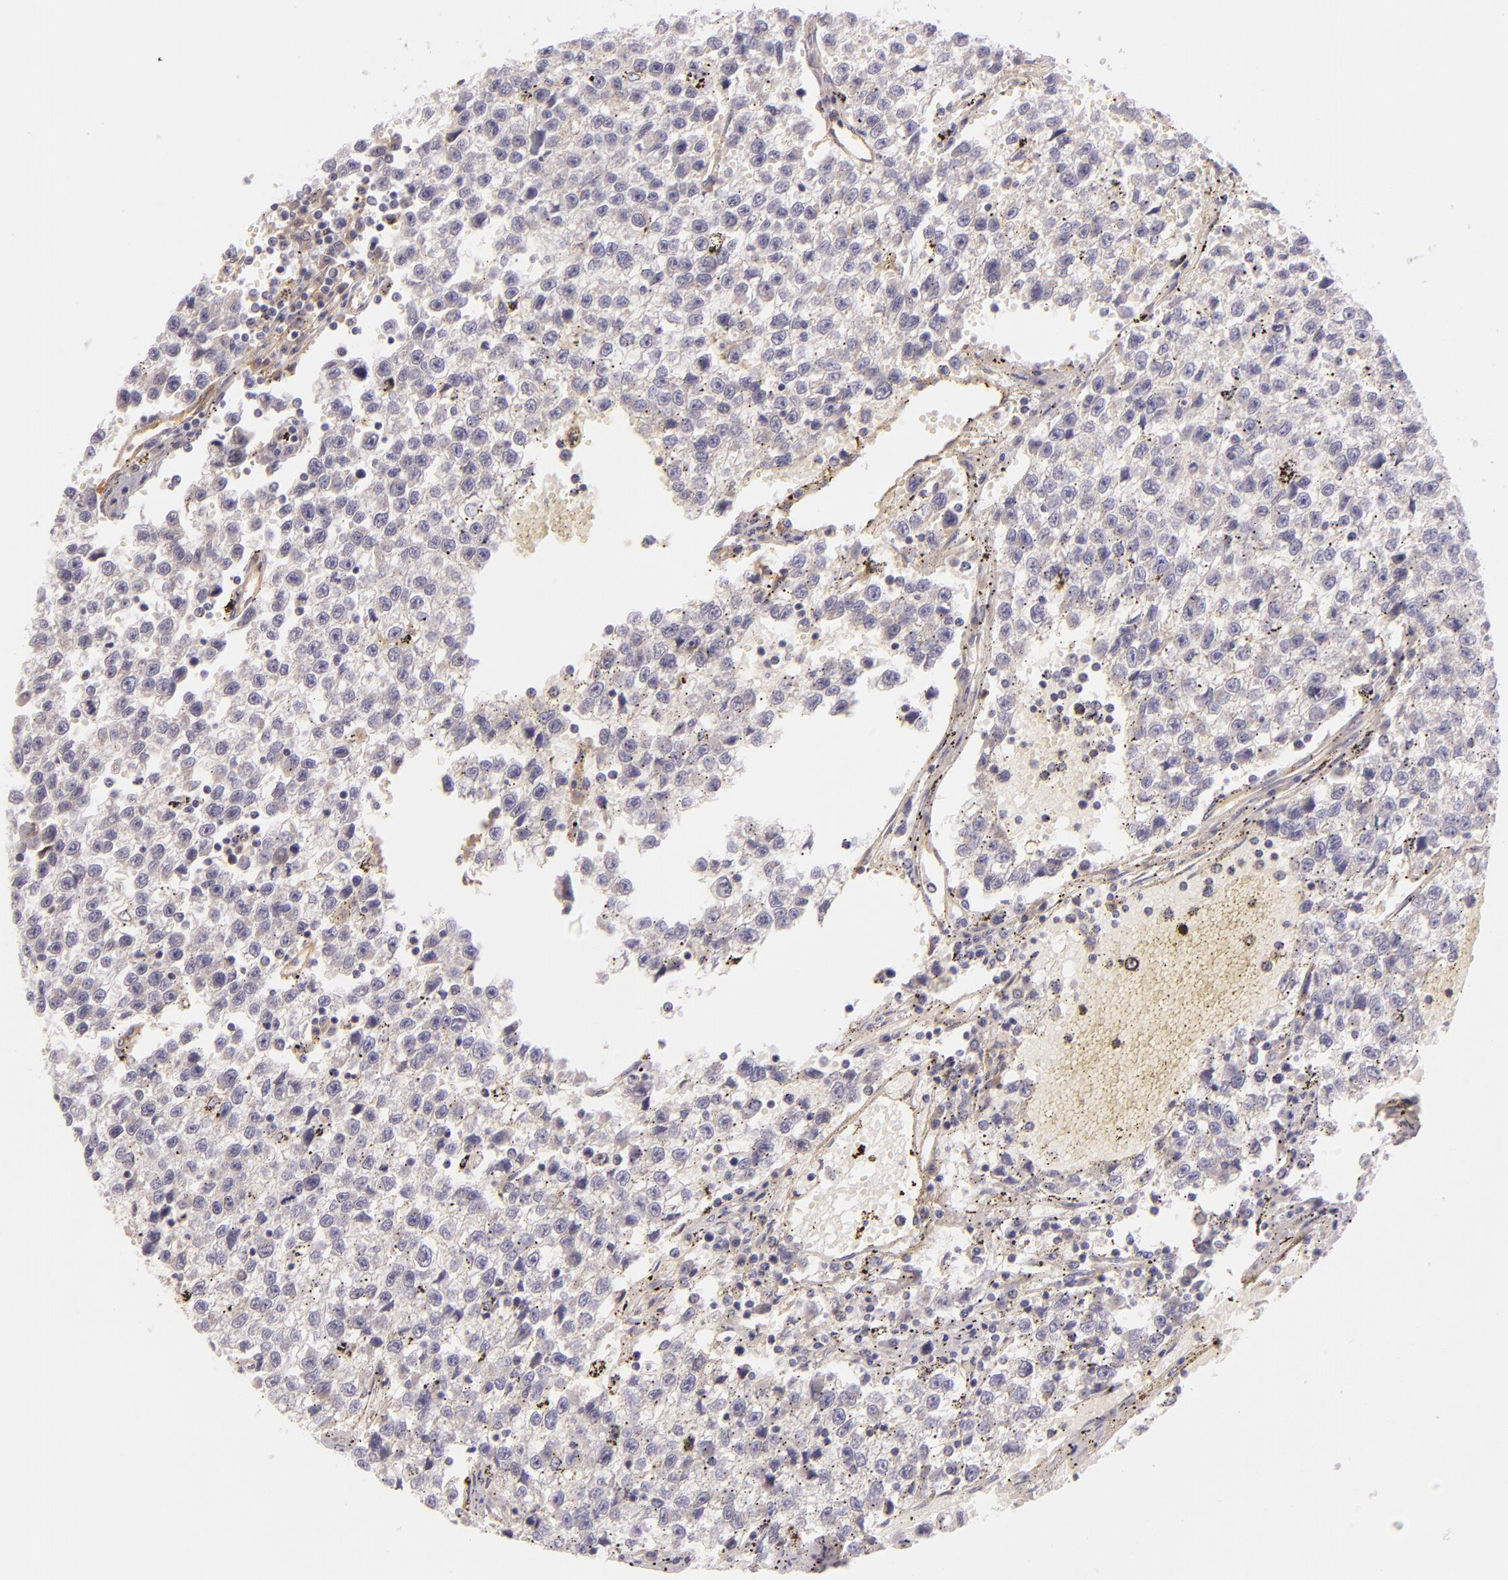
{"staining": {"intensity": "negative", "quantity": "none", "location": "none"}, "tissue": "testis cancer", "cell_type": "Tumor cells", "image_type": "cancer", "snomed": [{"axis": "morphology", "description": "Seminoma, NOS"}, {"axis": "topography", "description": "Testis"}], "caption": "Immunohistochemical staining of testis cancer shows no significant positivity in tumor cells.", "gene": "CTSF", "patient": {"sex": "male", "age": 35}}